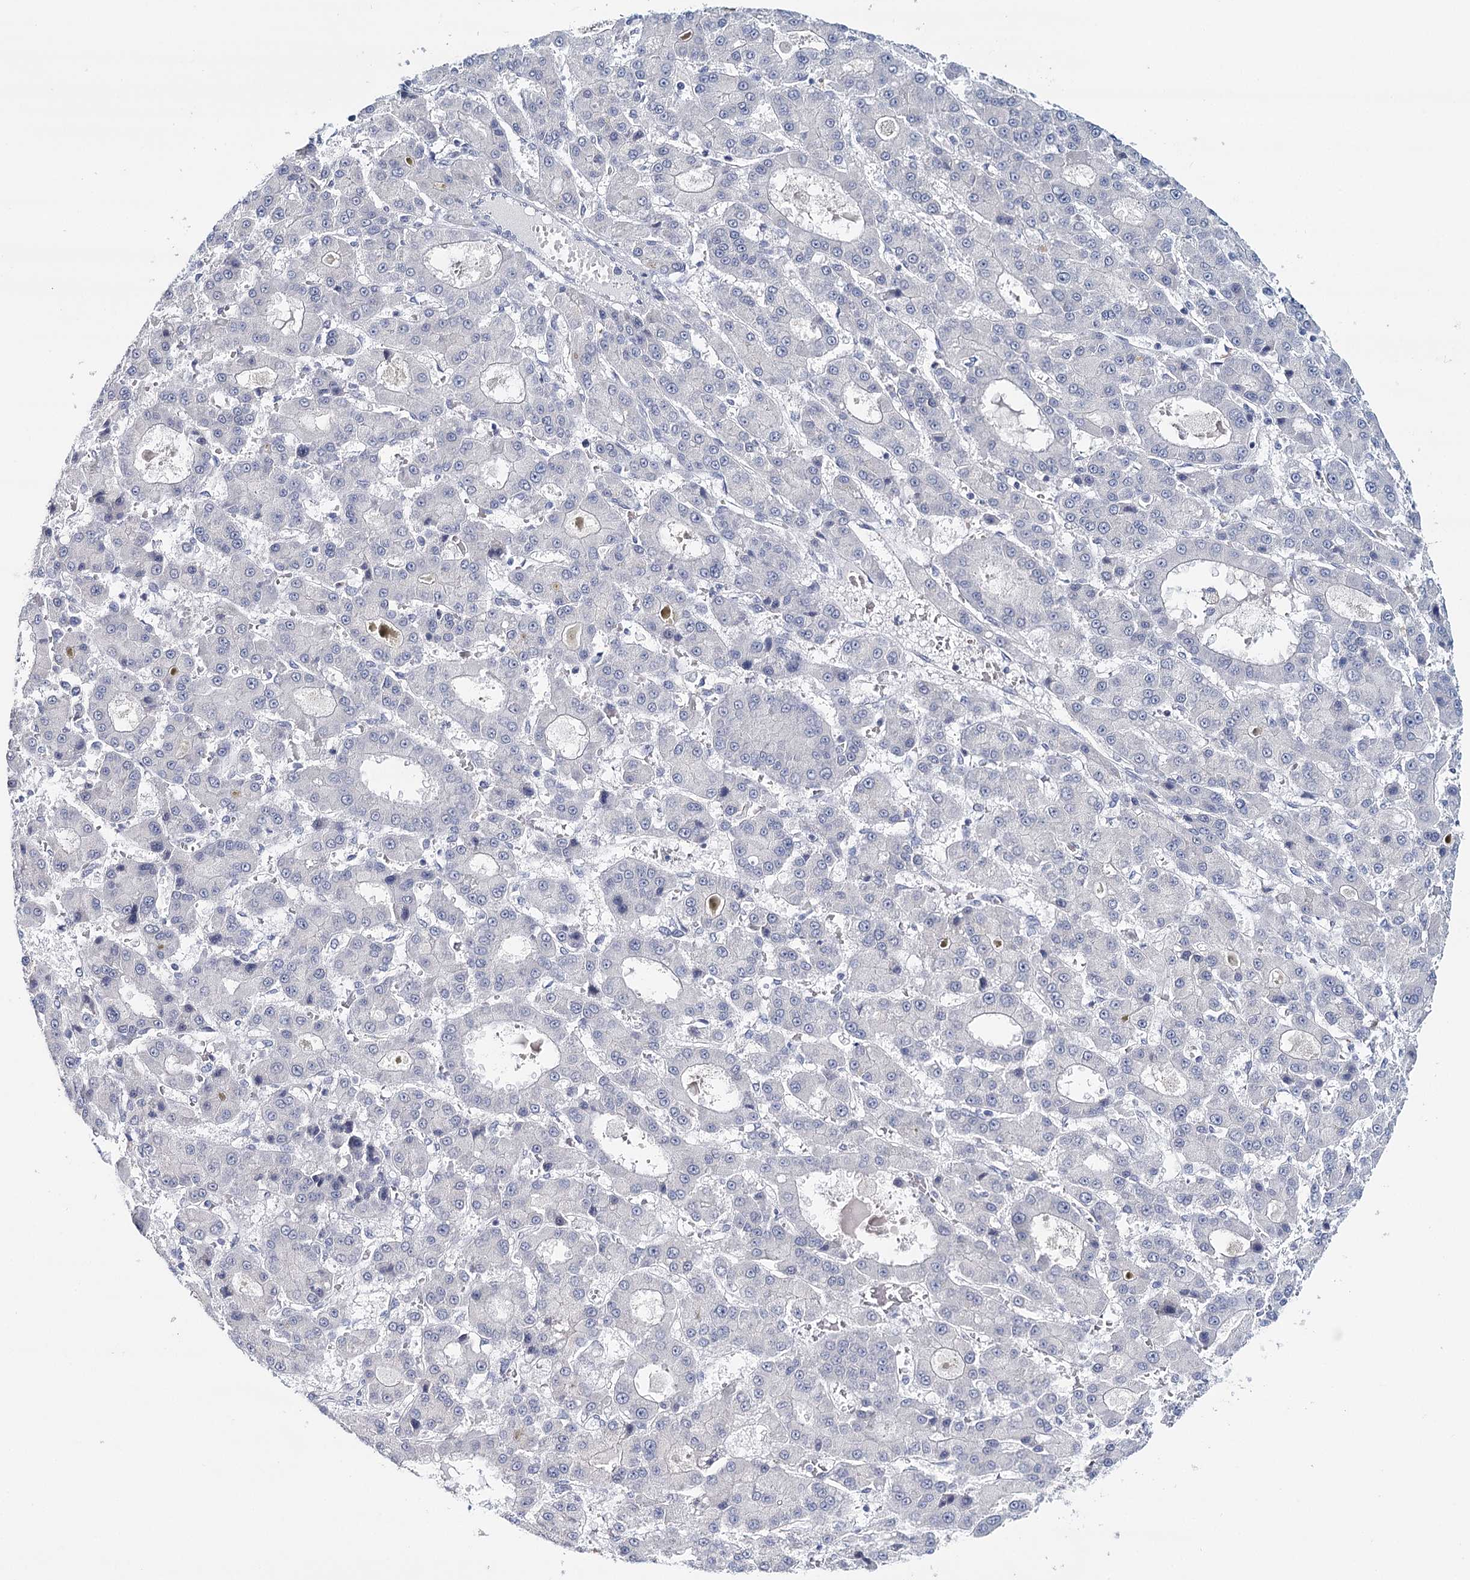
{"staining": {"intensity": "negative", "quantity": "none", "location": "none"}, "tissue": "liver cancer", "cell_type": "Tumor cells", "image_type": "cancer", "snomed": [{"axis": "morphology", "description": "Carcinoma, Hepatocellular, NOS"}, {"axis": "topography", "description": "Liver"}], "caption": "High power microscopy photomicrograph of an immunohistochemistry (IHC) photomicrograph of liver cancer (hepatocellular carcinoma), revealing no significant positivity in tumor cells.", "gene": "HSPA4L", "patient": {"sex": "male", "age": 70}}